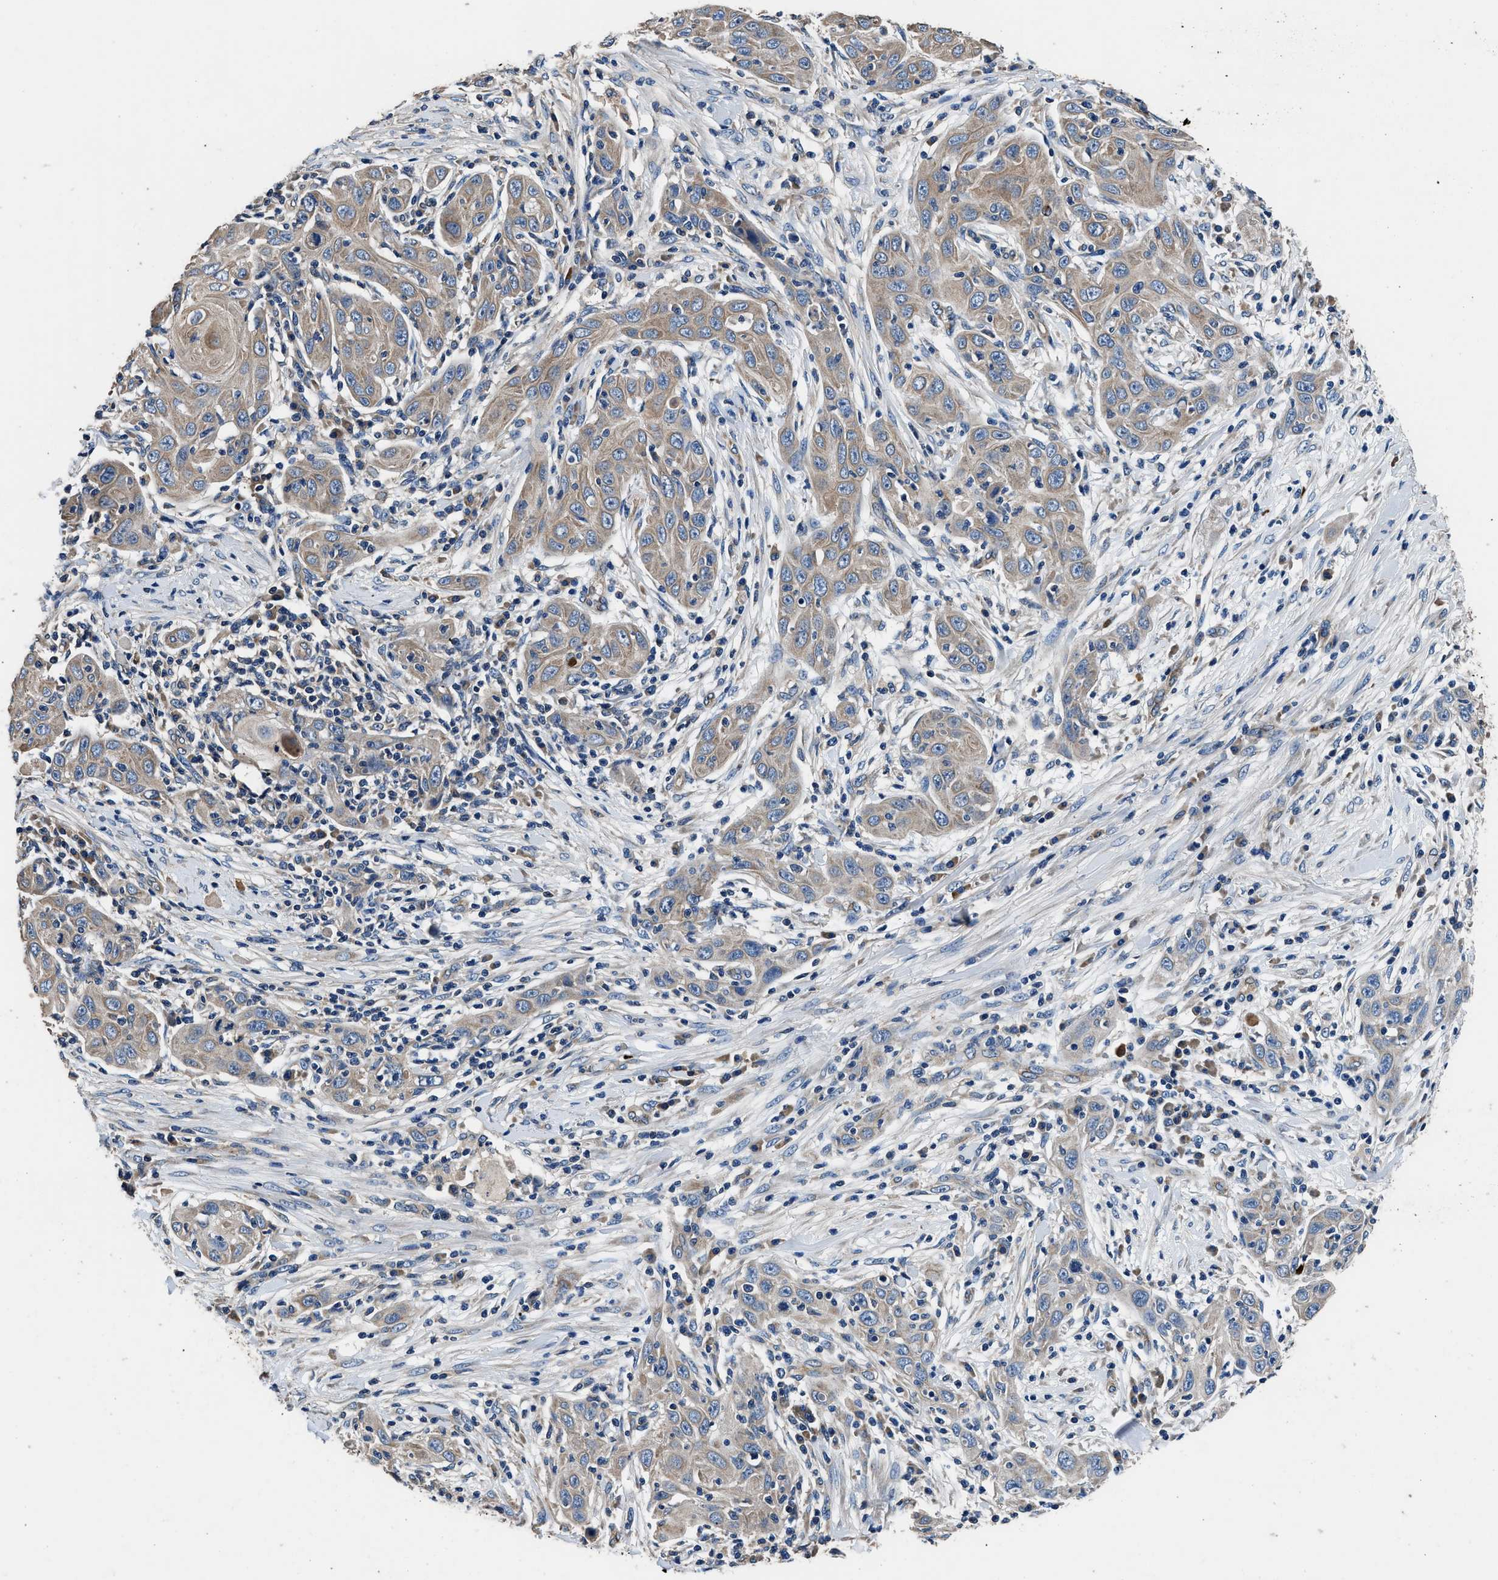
{"staining": {"intensity": "weak", "quantity": ">75%", "location": "cytoplasmic/membranous"}, "tissue": "skin cancer", "cell_type": "Tumor cells", "image_type": "cancer", "snomed": [{"axis": "morphology", "description": "Squamous cell carcinoma, NOS"}, {"axis": "topography", "description": "Skin"}], "caption": "High-power microscopy captured an immunohistochemistry photomicrograph of skin cancer, revealing weak cytoplasmic/membranous expression in about >75% of tumor cells.", "gene": "DHRS7B", "patient": {"sex": "female", "age": 88}}